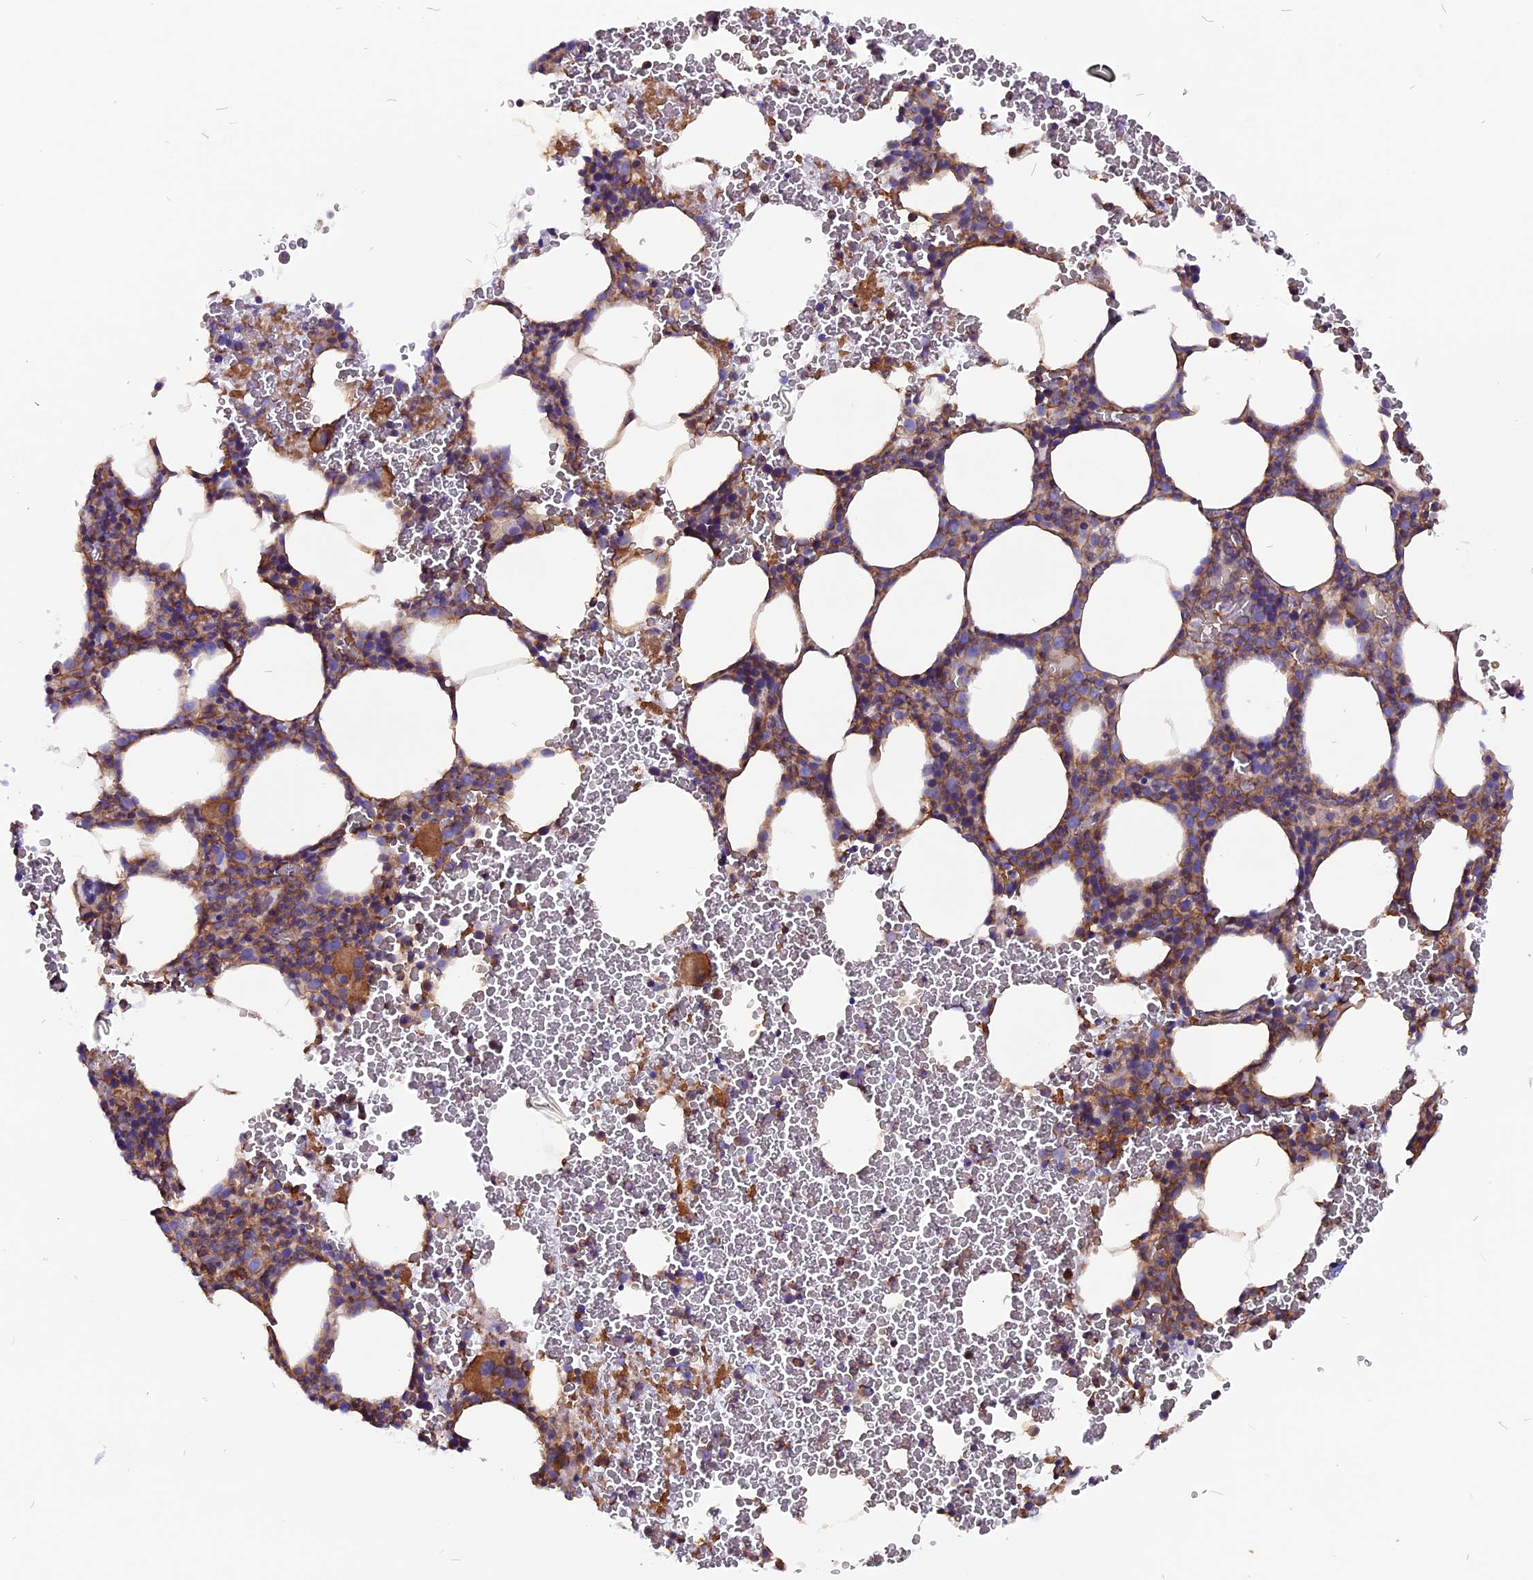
{"staining": {"intensity": "moderate", "quantity": "25%-75%", "location": "cytoplasmic/membranous"}, "tissue": "bone marrow", "cell_type": "Hematopoietic cells", "image_type": "normal", "snomed": [{"axis": "morphology", "description": "Normal tissue, NOS"}, {"axis": "morphology", "description": "Inflammation, NOS"}, {"axis": "topography", "description": "Bone marrow"}], "caption": "Brown immunohistochemical staining in benign bone marrow shows moderate cytoplasmic/membranous positivity in about 25%-75% of hematopoietic cells. (Brightfield microscopy of DAB IHC at high magnification).", "gene": "ZNF749", "patient": {"sex": "female", "age": 78}}